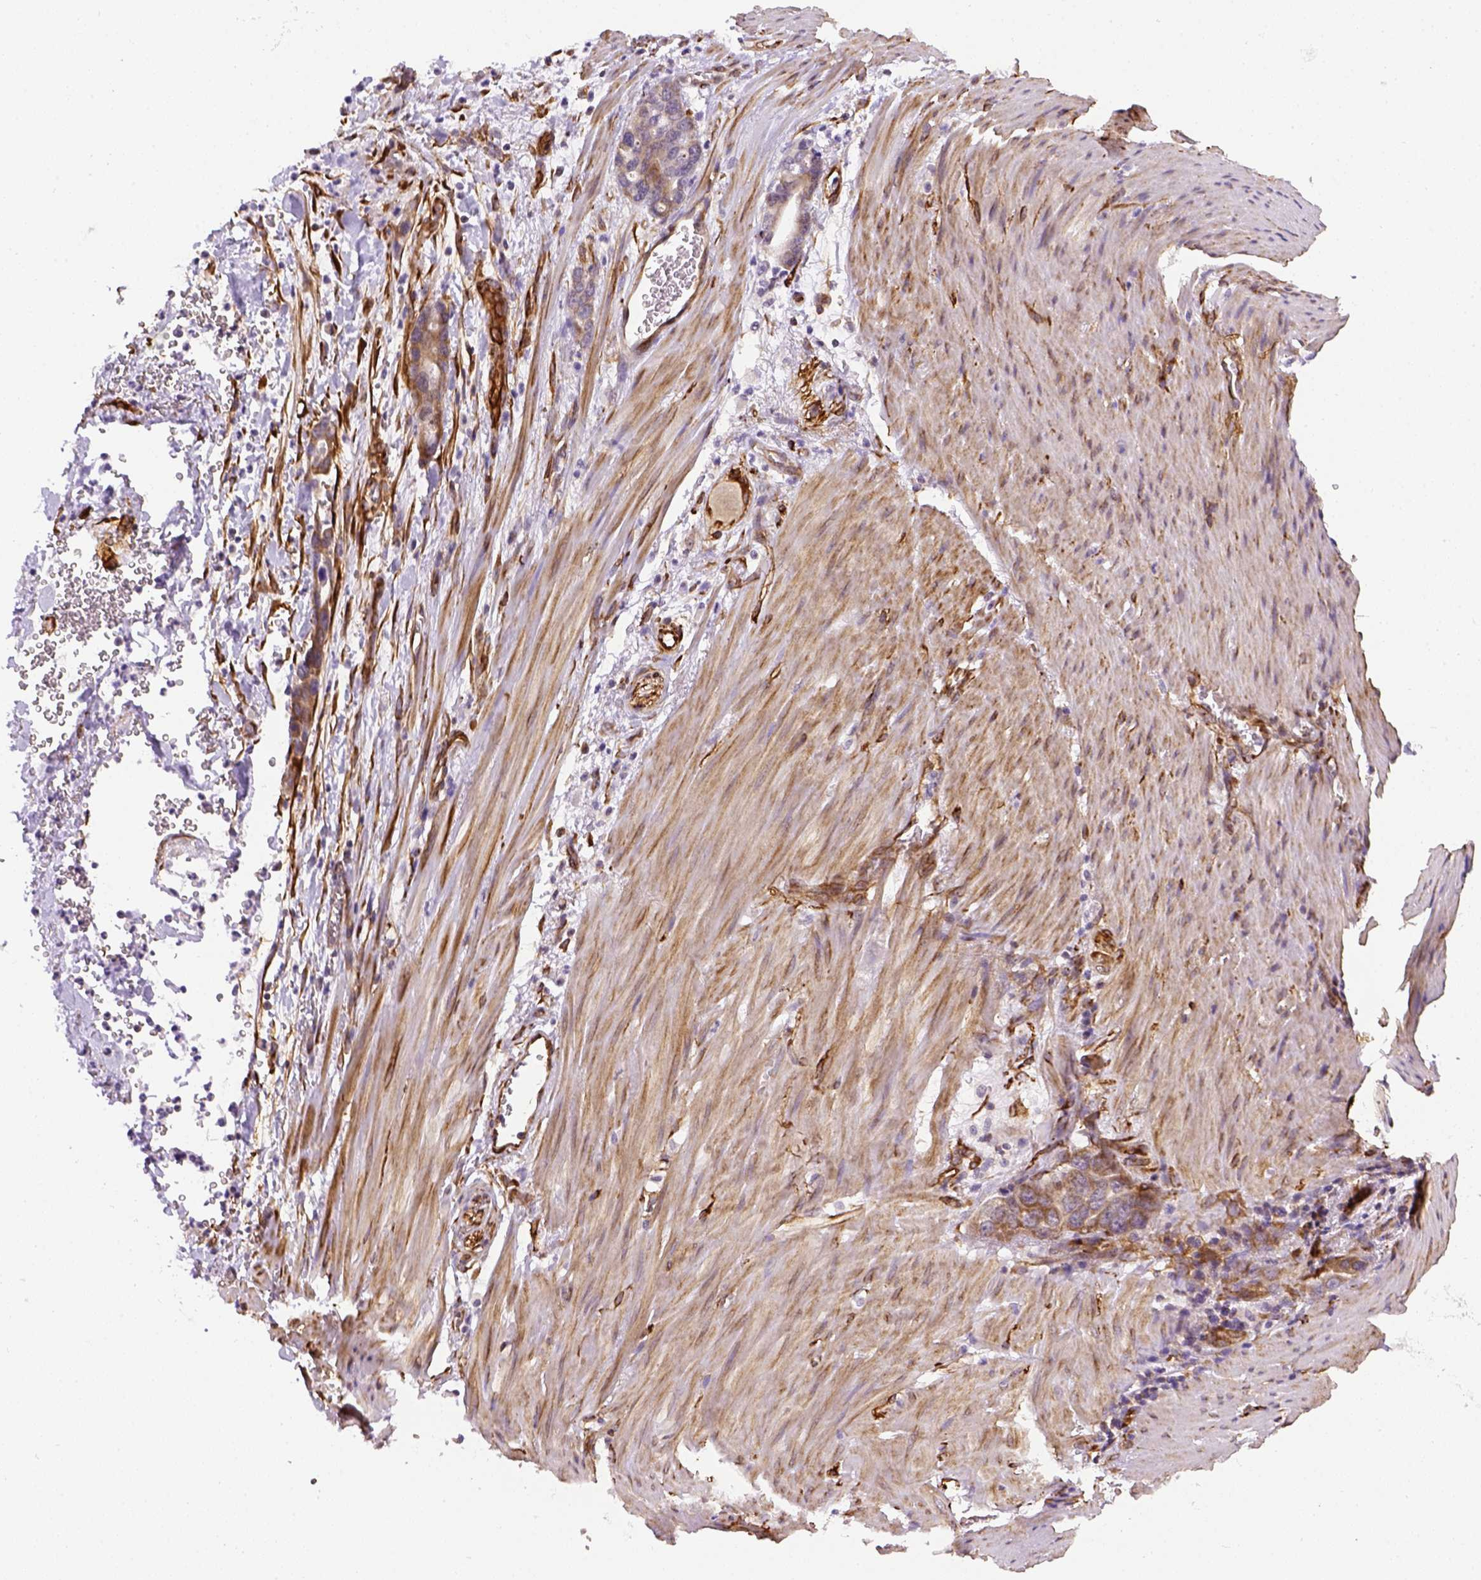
{"staining": {"intensity": "moderate", "quantity": "<25%", "location": "cytoplasmic/membranous"}, "tissue": "stomach cancer", "cell_type": "Tumor cells", "image_type": "cancer", "snomed": [{"axis": "morphology", "description": "Normal tissue, NOS"}, {"axis": "morphology", "description": "Adenocarcinoma, NOS"}, {"axis": "topography", "description": "Esophagus"}, {"axis": "topography", "description": "Stomach, upper"}], "caption": "Protein analysis of adenocarcinoma (stomach) tissue demonstrates moderate cytoplasmic/membranous positivity in about <25% of tumor cells.", "gene": "KAZN", "patient": {"sex": "male", "age": 74}}